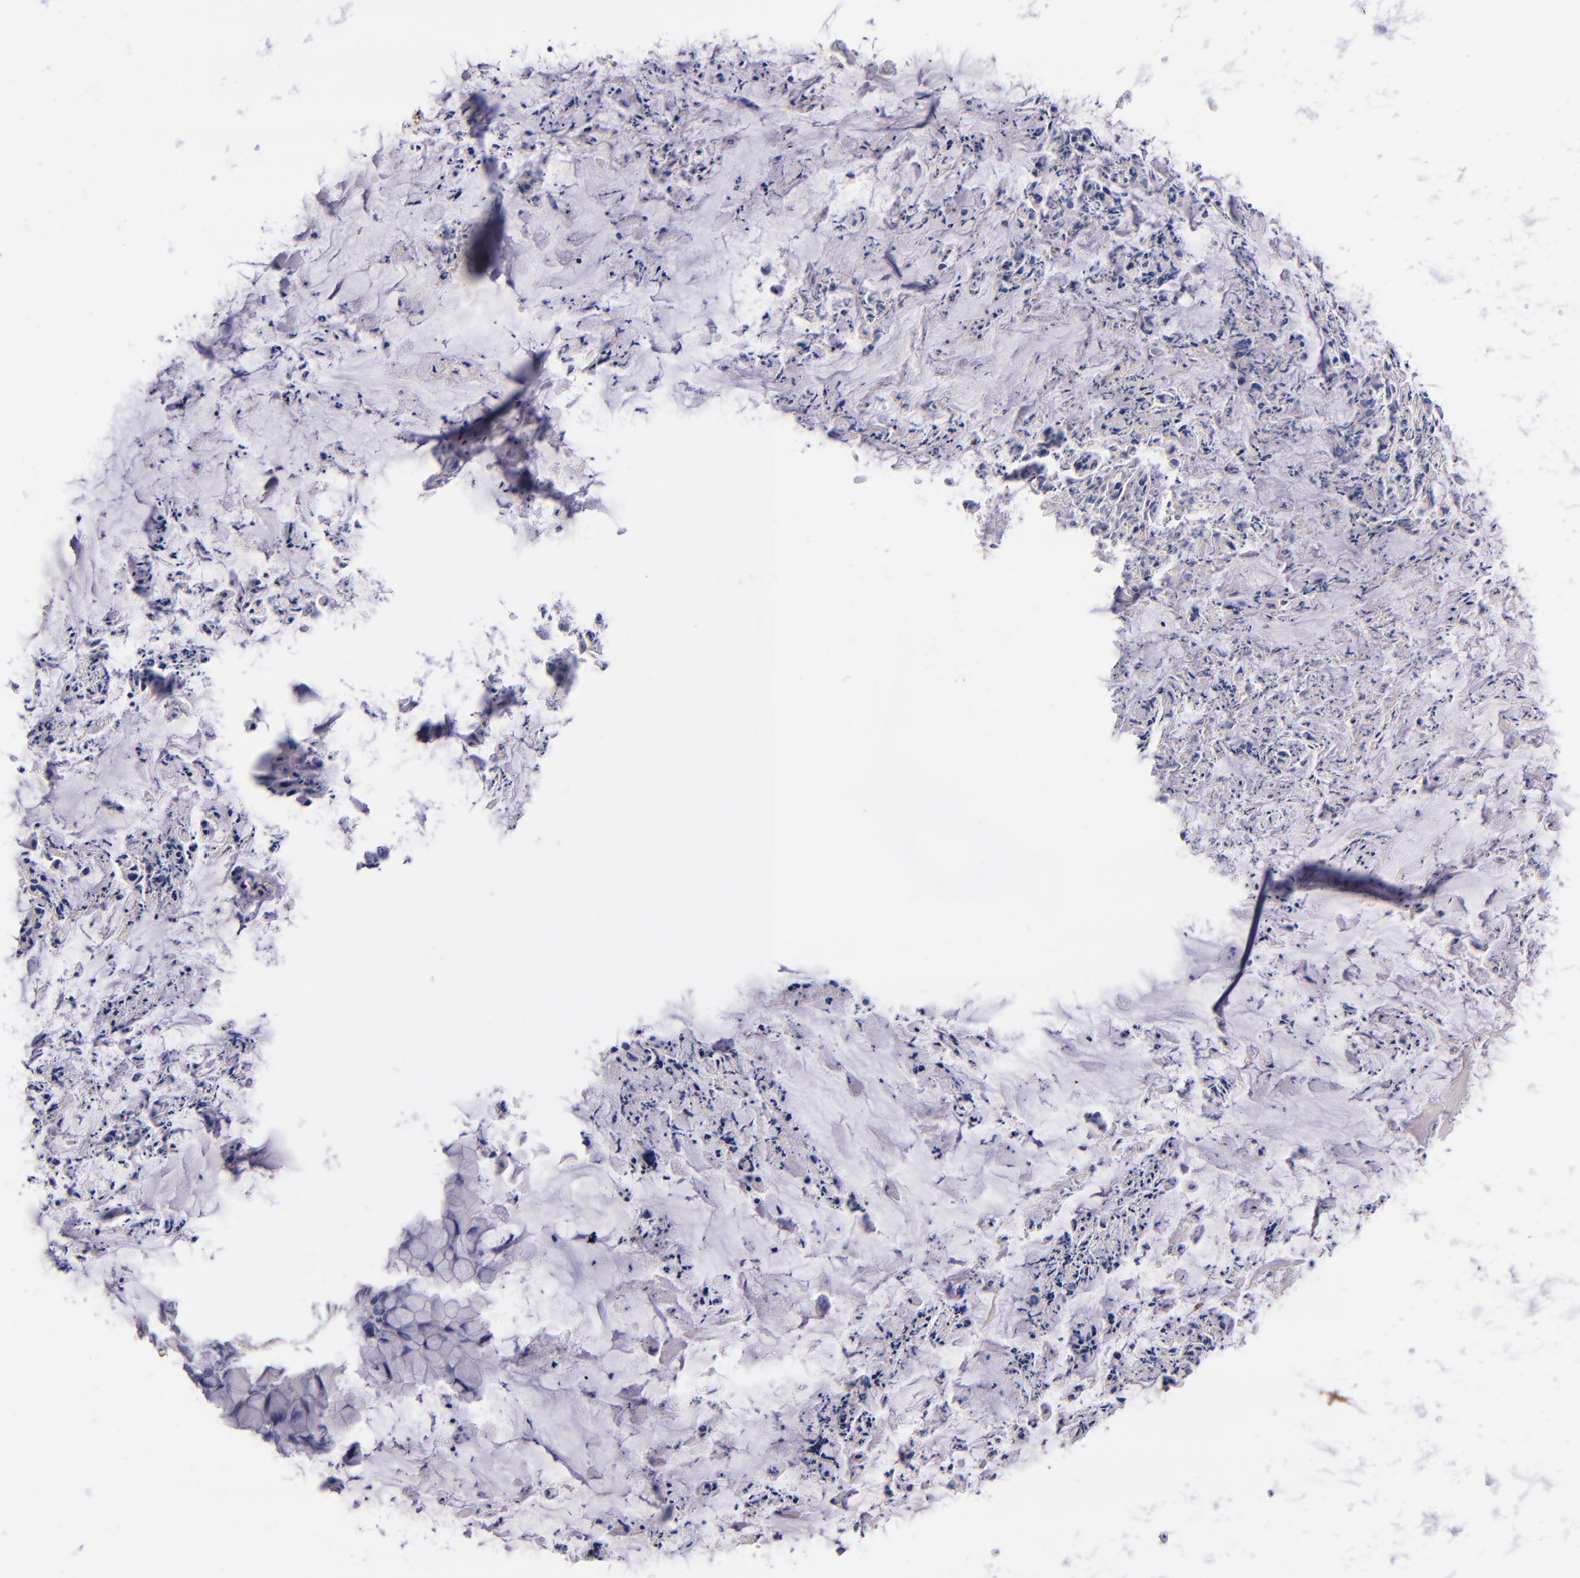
{"staining": {"intensity": "negative", "quantity": "none", "location": "none"}, "tissue": "ovarian cancer", "cell_type": "Tumor cells", "image_type": "cancer", "snomed": [{"axis": "morphology", "description": "Cystadenocarcinoma, mucinous, NOS"}, {"axis": "topography", "description": "Ovary"}], "caption": "High power microscopy micrograph of an immunohistochemistry (IHC) micrograph of ovarian cancer (mucinous cystadenocarcinoma), revealing no significant staining in tumor cells.", "gene": "F13A1", "patient": {"sex": "female", "age": 36}}